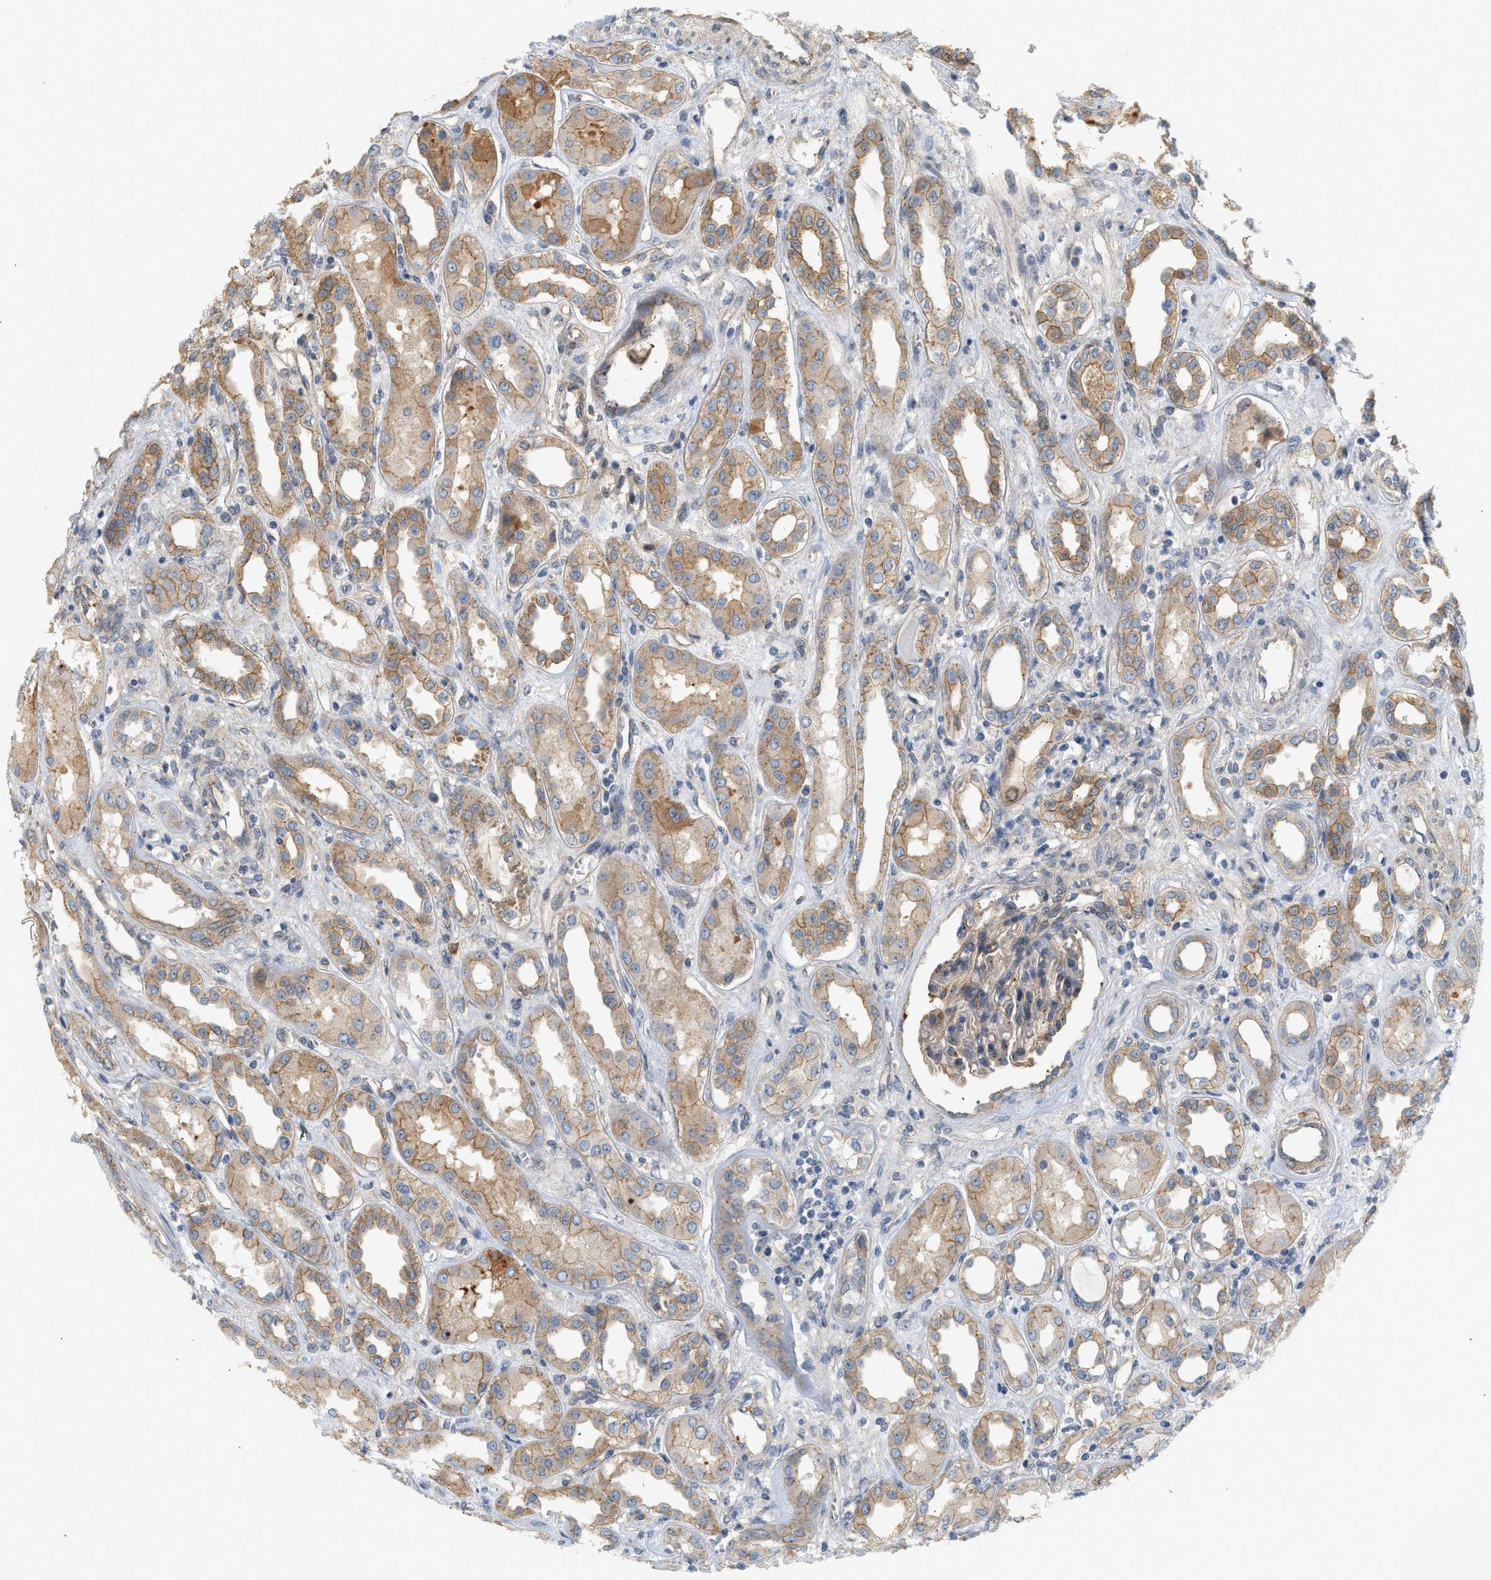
{"staining": {"intensity": "weak", "quantity": "<25%", "location": "cytoplasmic/membranous"}, "tissue": "kidney", "cell_type": "Cells in glomeruli", "image_type": "normal", "snomed": [{"axis": "morphology", "description": "Normal tissue, NOS"}, {"axis": "topography", "description": "Kidney"}], "caption": "This is an immunohistochemistry histopathology image of benign human kidney. There is no positivity in cells in glomeruli.", "gene": "CTXN1", "patient": {"sex": "male", "age": 59}}